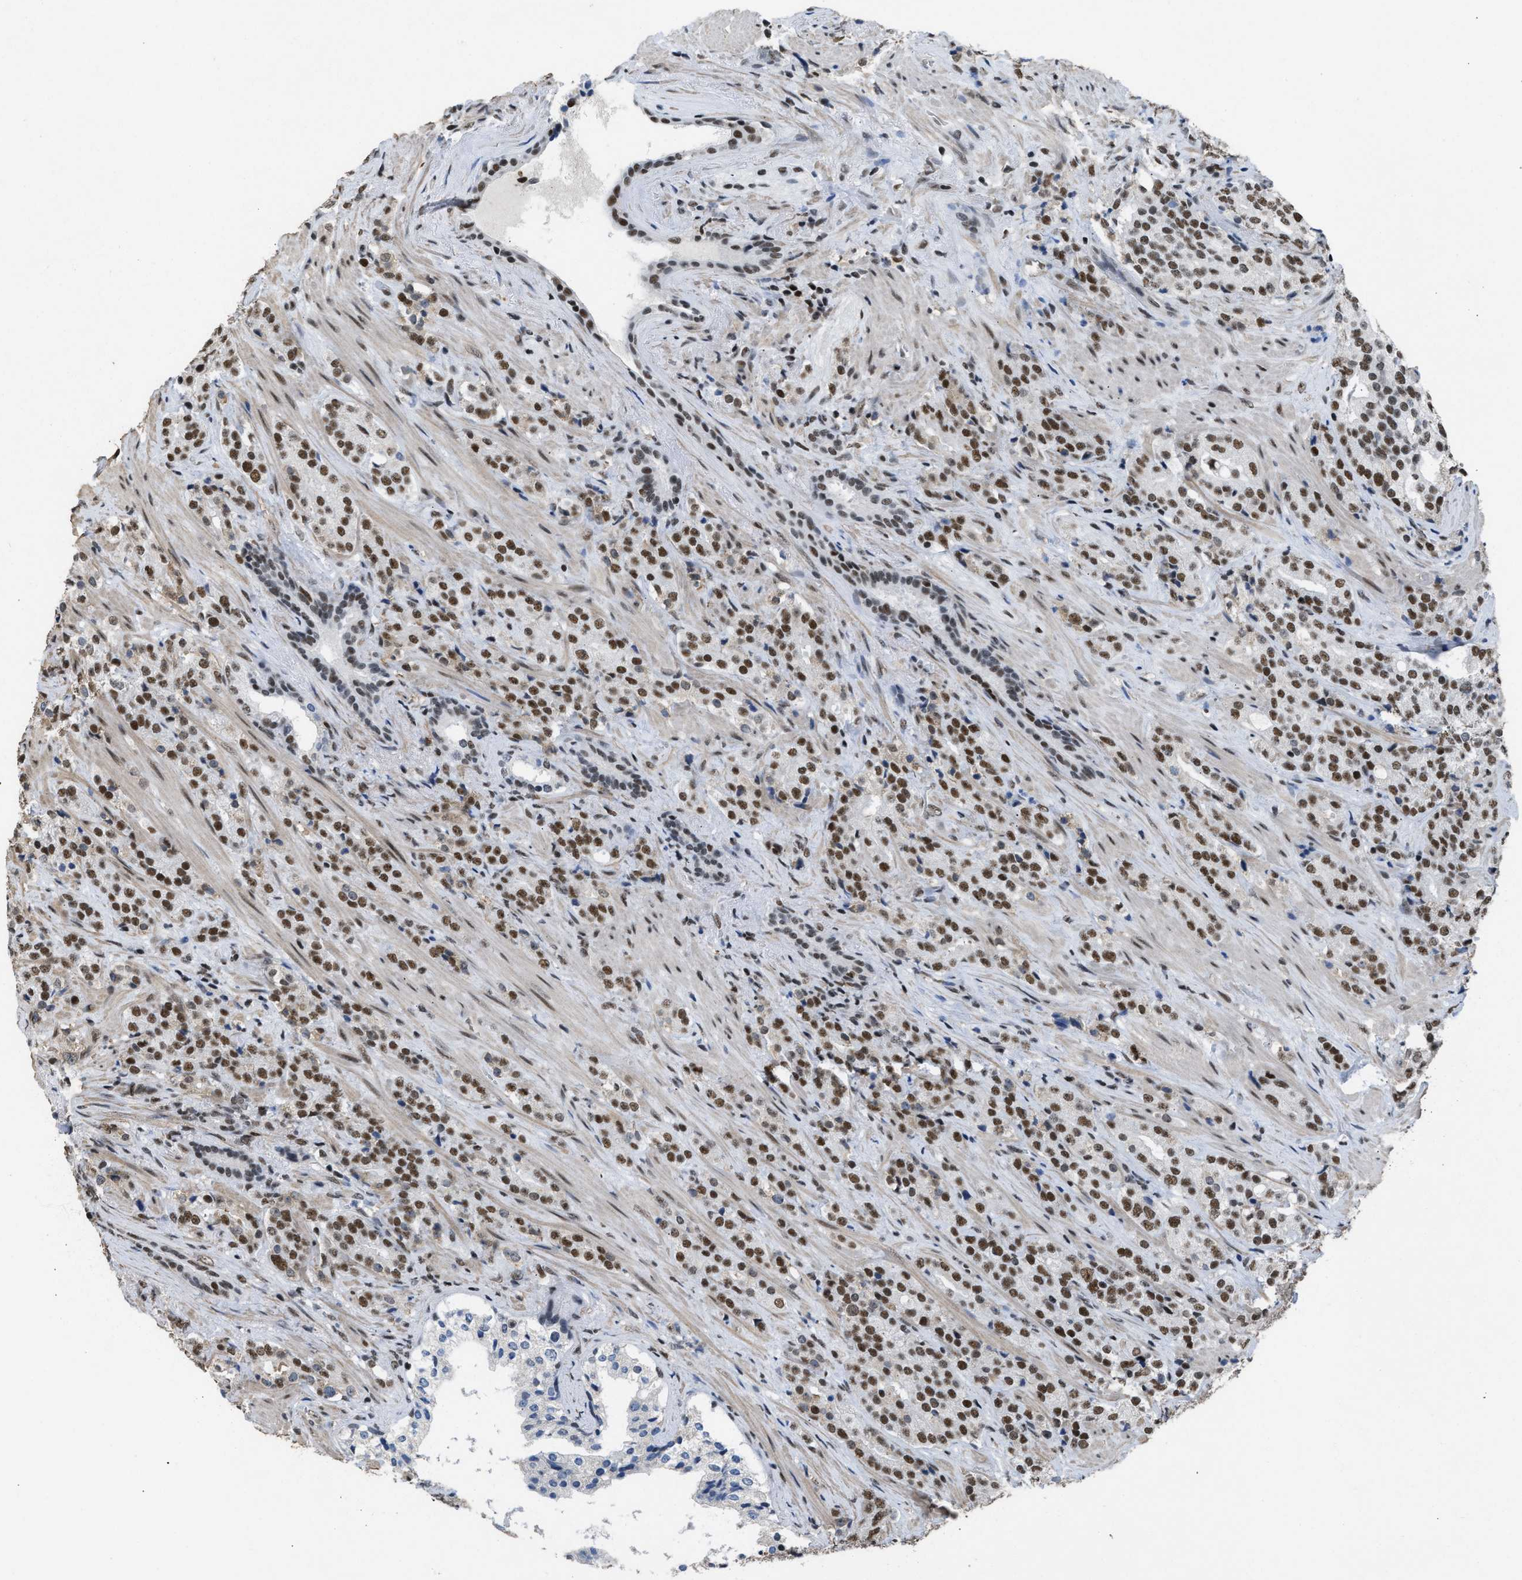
{"staining": {"intensity": "moderate", "quantity": ">75%", "location": "nuclear"}, "tissue": "prostate cancer", "cell_type": "Tumor cells", "image_type": "cancer", "snomed": [{"axis": "morphology", "description": "Adenocarcinoma, High grade"}, {"axis": "topography", "description": "Prostate"}], "caption": "Prostate cancer (high-grade adenocarcinoma) stained with a protein marker displays moderate staining in tumor cells.", "gene": "SCAF4", "patient": {"sex": "male", "age": 71}}